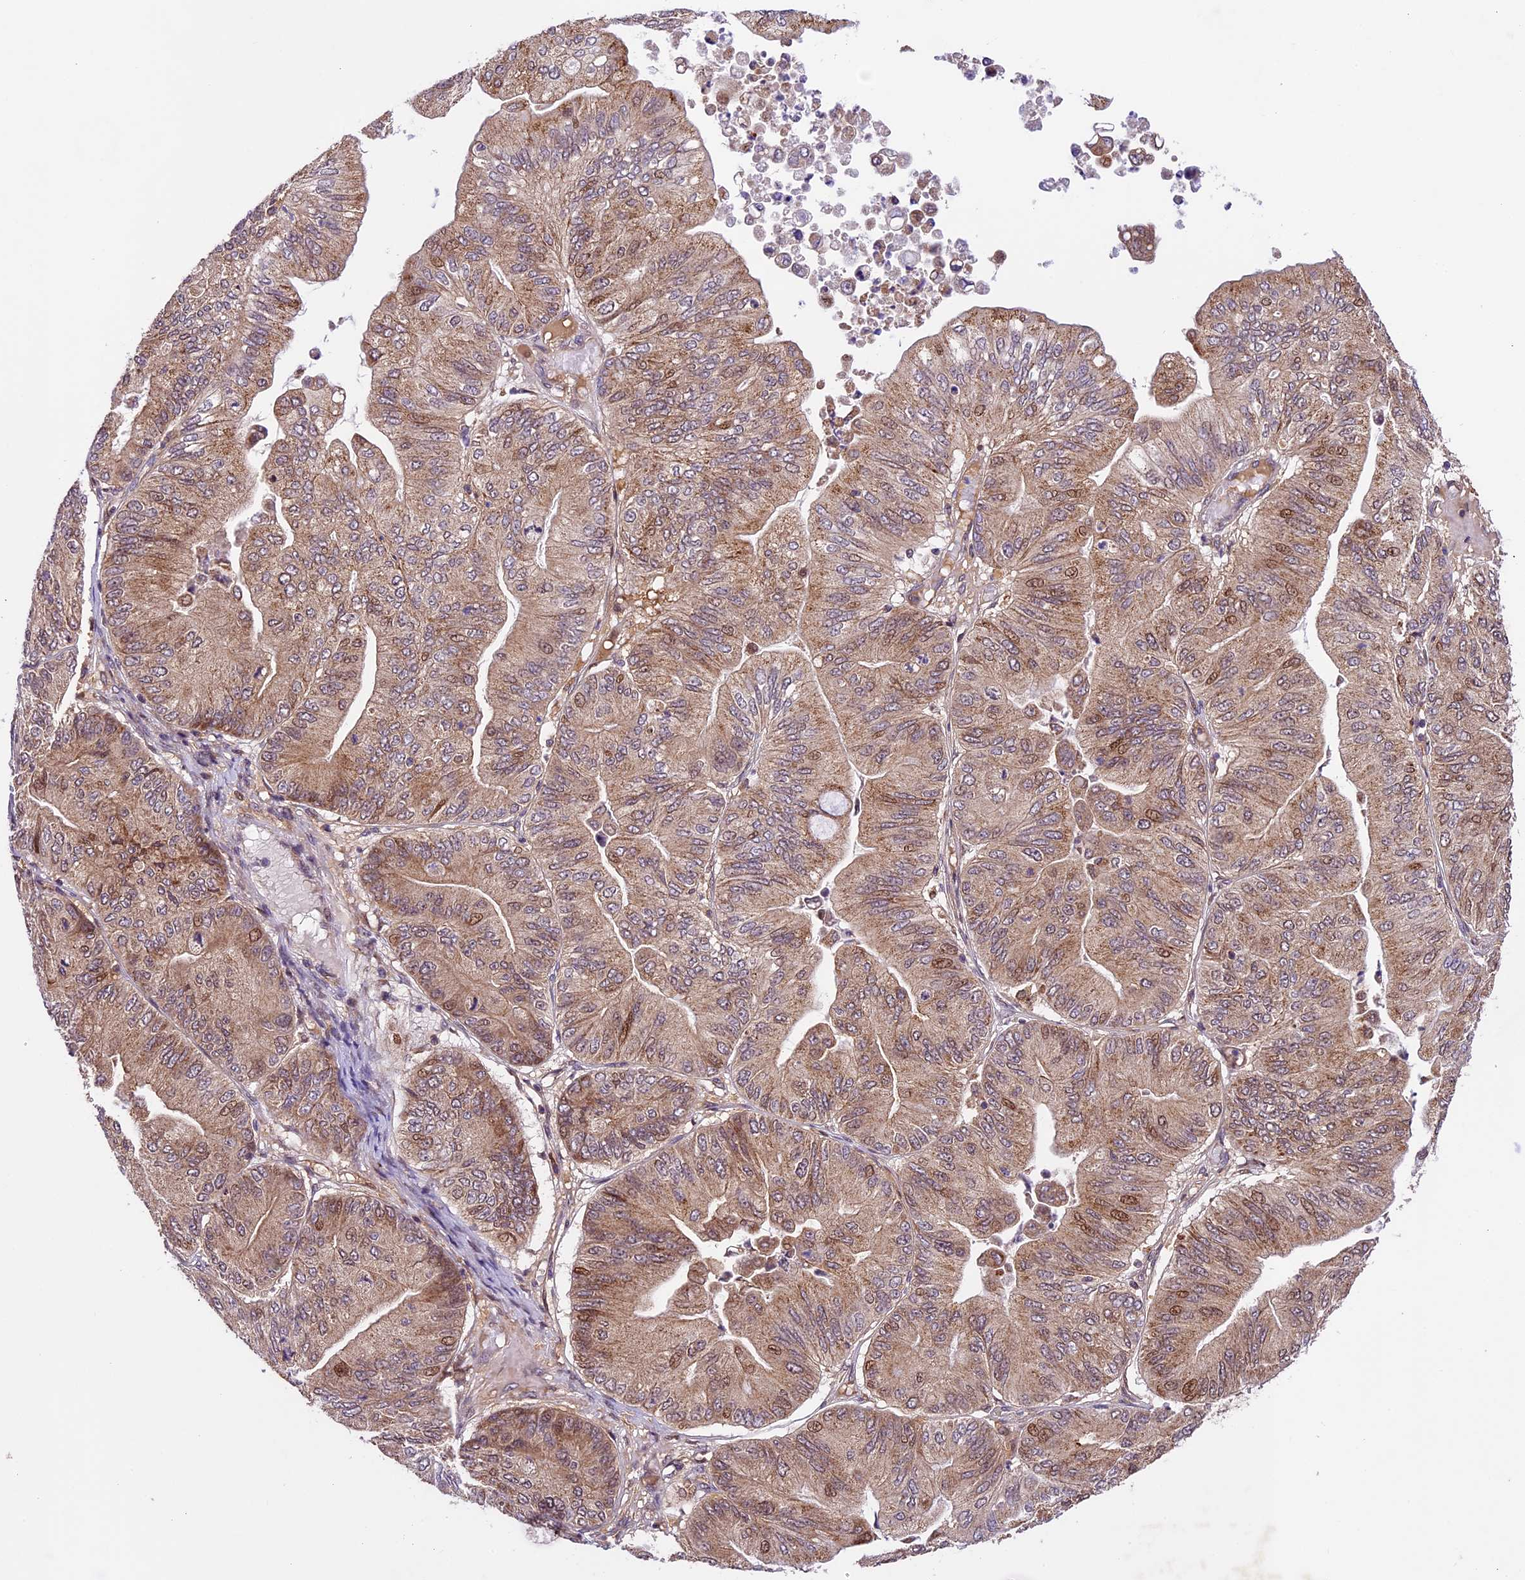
{"staining": {"intensity": "moderate", "quantity": ">75%", "location": "cytoplasmic/membranous,nuclear"}, "tissue": "ovarian cancer", "cell_type": "Tumor cells", "image_type": "cancer", "snomed": [{"axis": "morphology", "description": "Cystadenocarcinoma, mucinous, NOS"}, {"axis": "topography", "description": "Ovary"}], "caption": "Brown immunohistochemical staining in human ovarian cancer (mucinous cystadenocarcinoma) reveals moderate cytoplasmic/membranous and nuclear positivity in about >75% of tumor cells. (Brightfield microscopy of DAB IHC at high magnification).", "gene": "CCSER1", "patient": {"sex": "female", "age": 61}}